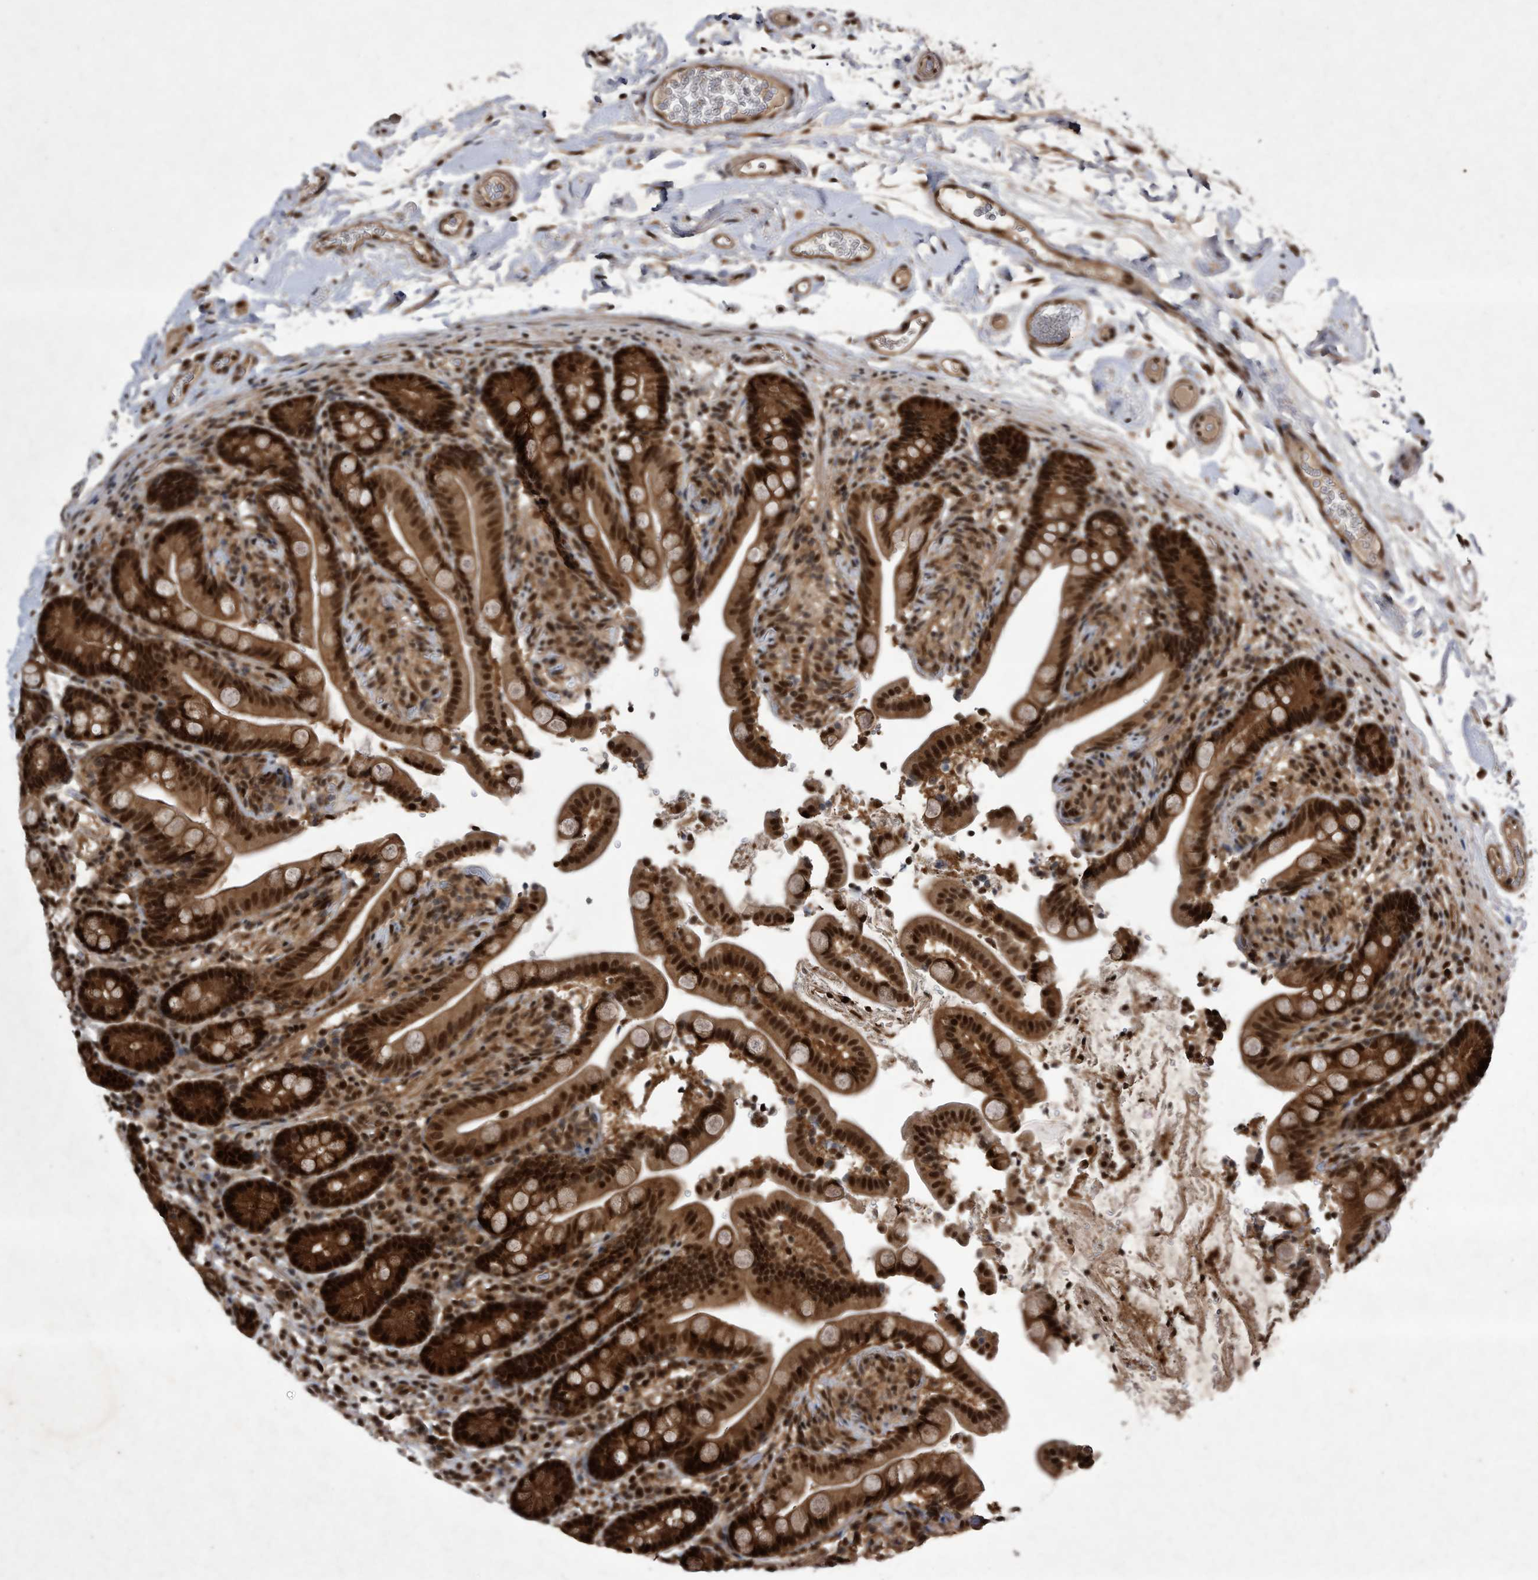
{"staining": {"intensity": "moderate", "quantity": ">75%", "location": "cytoplasmic/membranous"}, "tissue": "colon", "cell_type": "Endothelial cells", "image_type": "normal", "snomed": [{"axis": "morphology", "description": "Normal tissue, NOS"}, {"axis": "topography", "description": "Smooth muscle"}, {"axis": "topography", "description": "Colon"}], "caption": "Immunohistochemical staining of benign human colon shows >75% levels of moderate cytoplasmic/membranous protein staining in about >75% of endothelial cells. (DAB (3,3'-diaminobenzidine) IHC, brown staining for protein, blue staining for nuclei).", "gene": "RAD23B", "patient": {"sex": "male", "age": 73}}